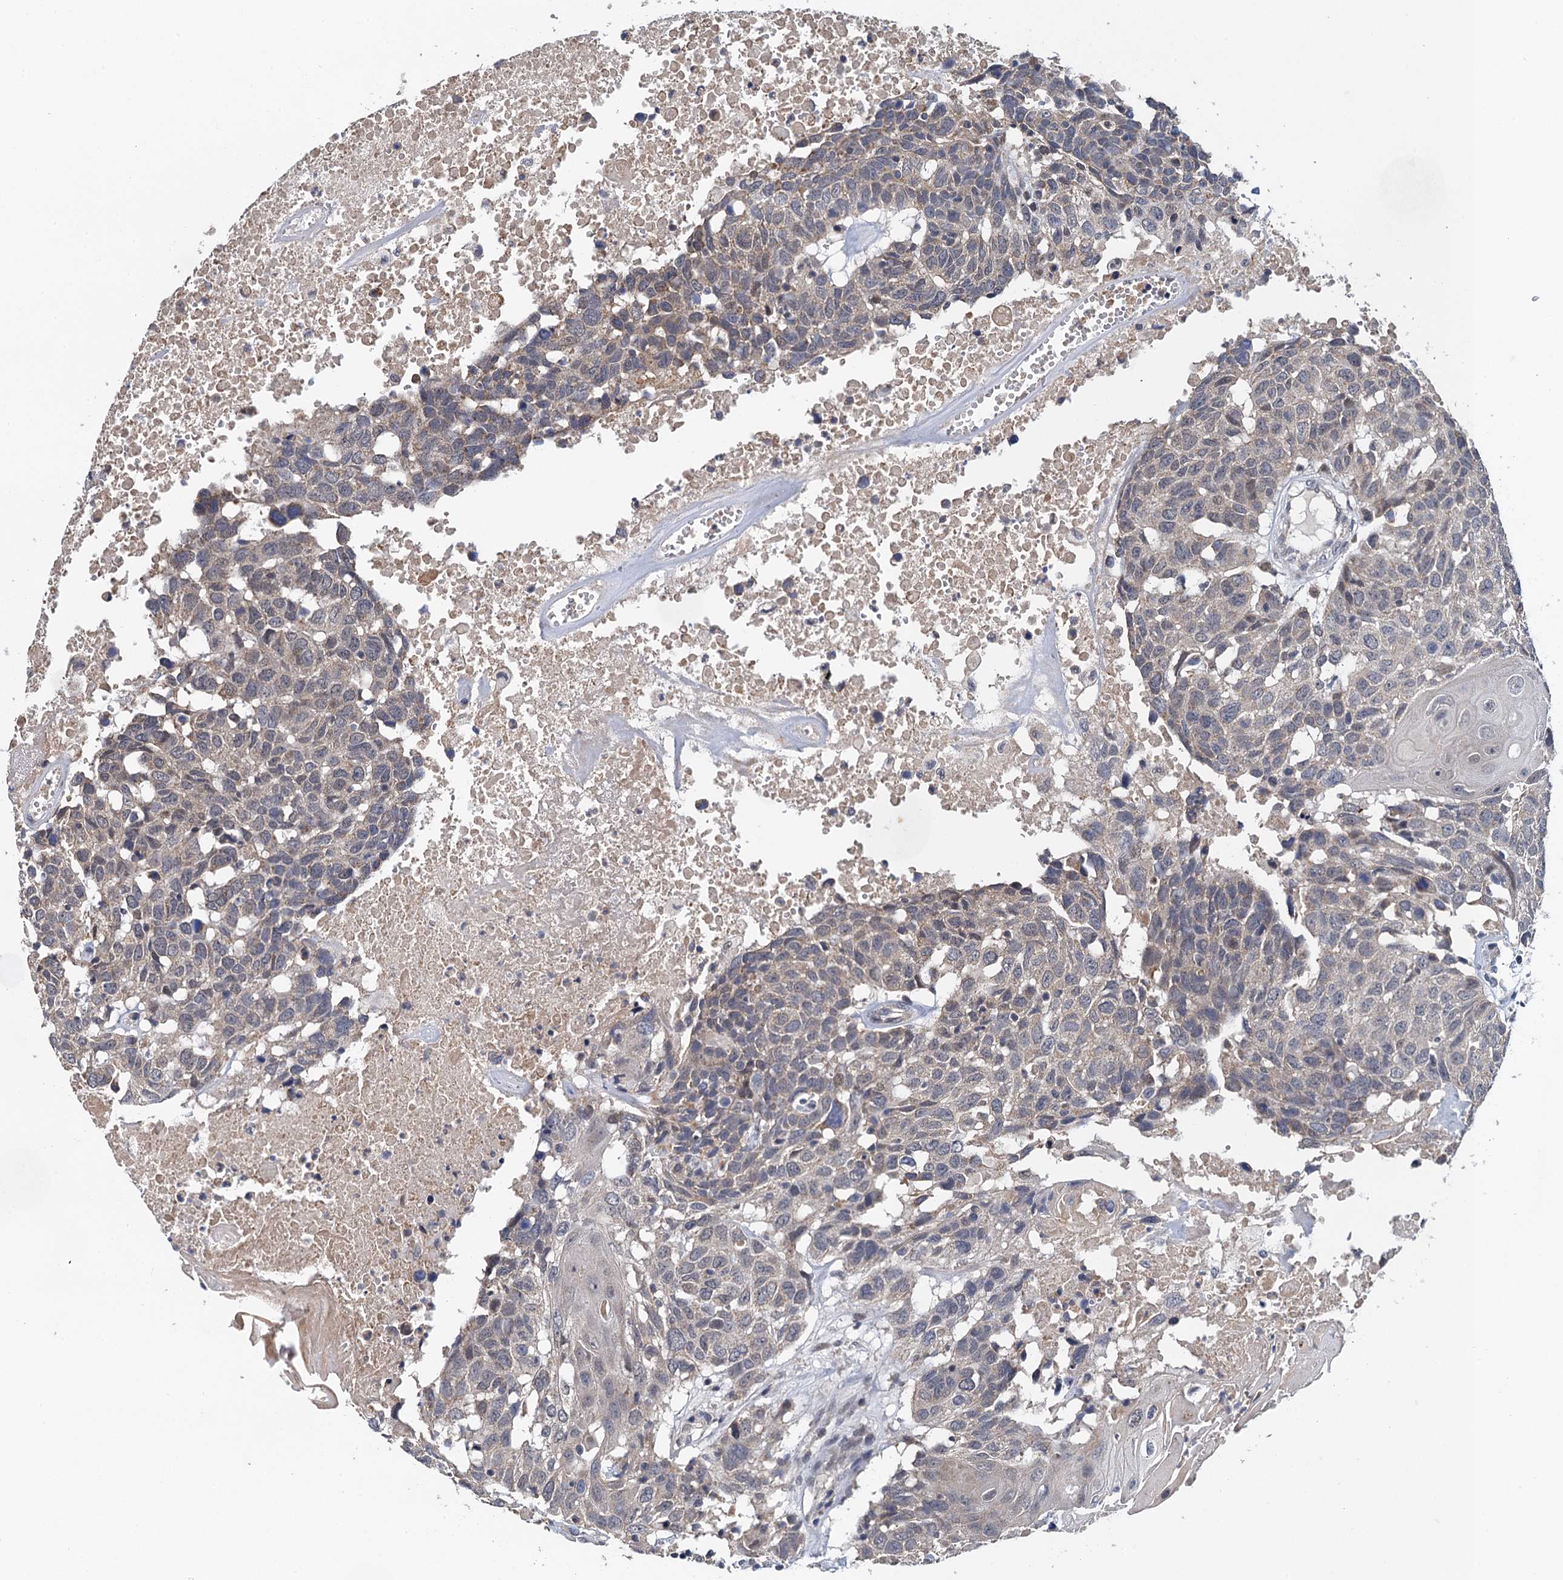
{"staining": {"intensity": "negative", "quantity": "none", "location": "none"}, "tissue": "head and neck cancer", "cell_type": "Tumor cells", "image_type": "cancer", "snomed": [{"axis": "morphology", "description": "Squamous cell carcinoma, NOS"}, {"axis": "topography", "description": "Head-Neck"}], "caption": "IHC of head and neck cancer demonstrates no expression in tumor cells. The staining is performed using DAB brown chromogen with nuclei counter-stained in using hematoxylin.", "gene": "MDM1", "patient": {"sex": "male", "age": 66}}